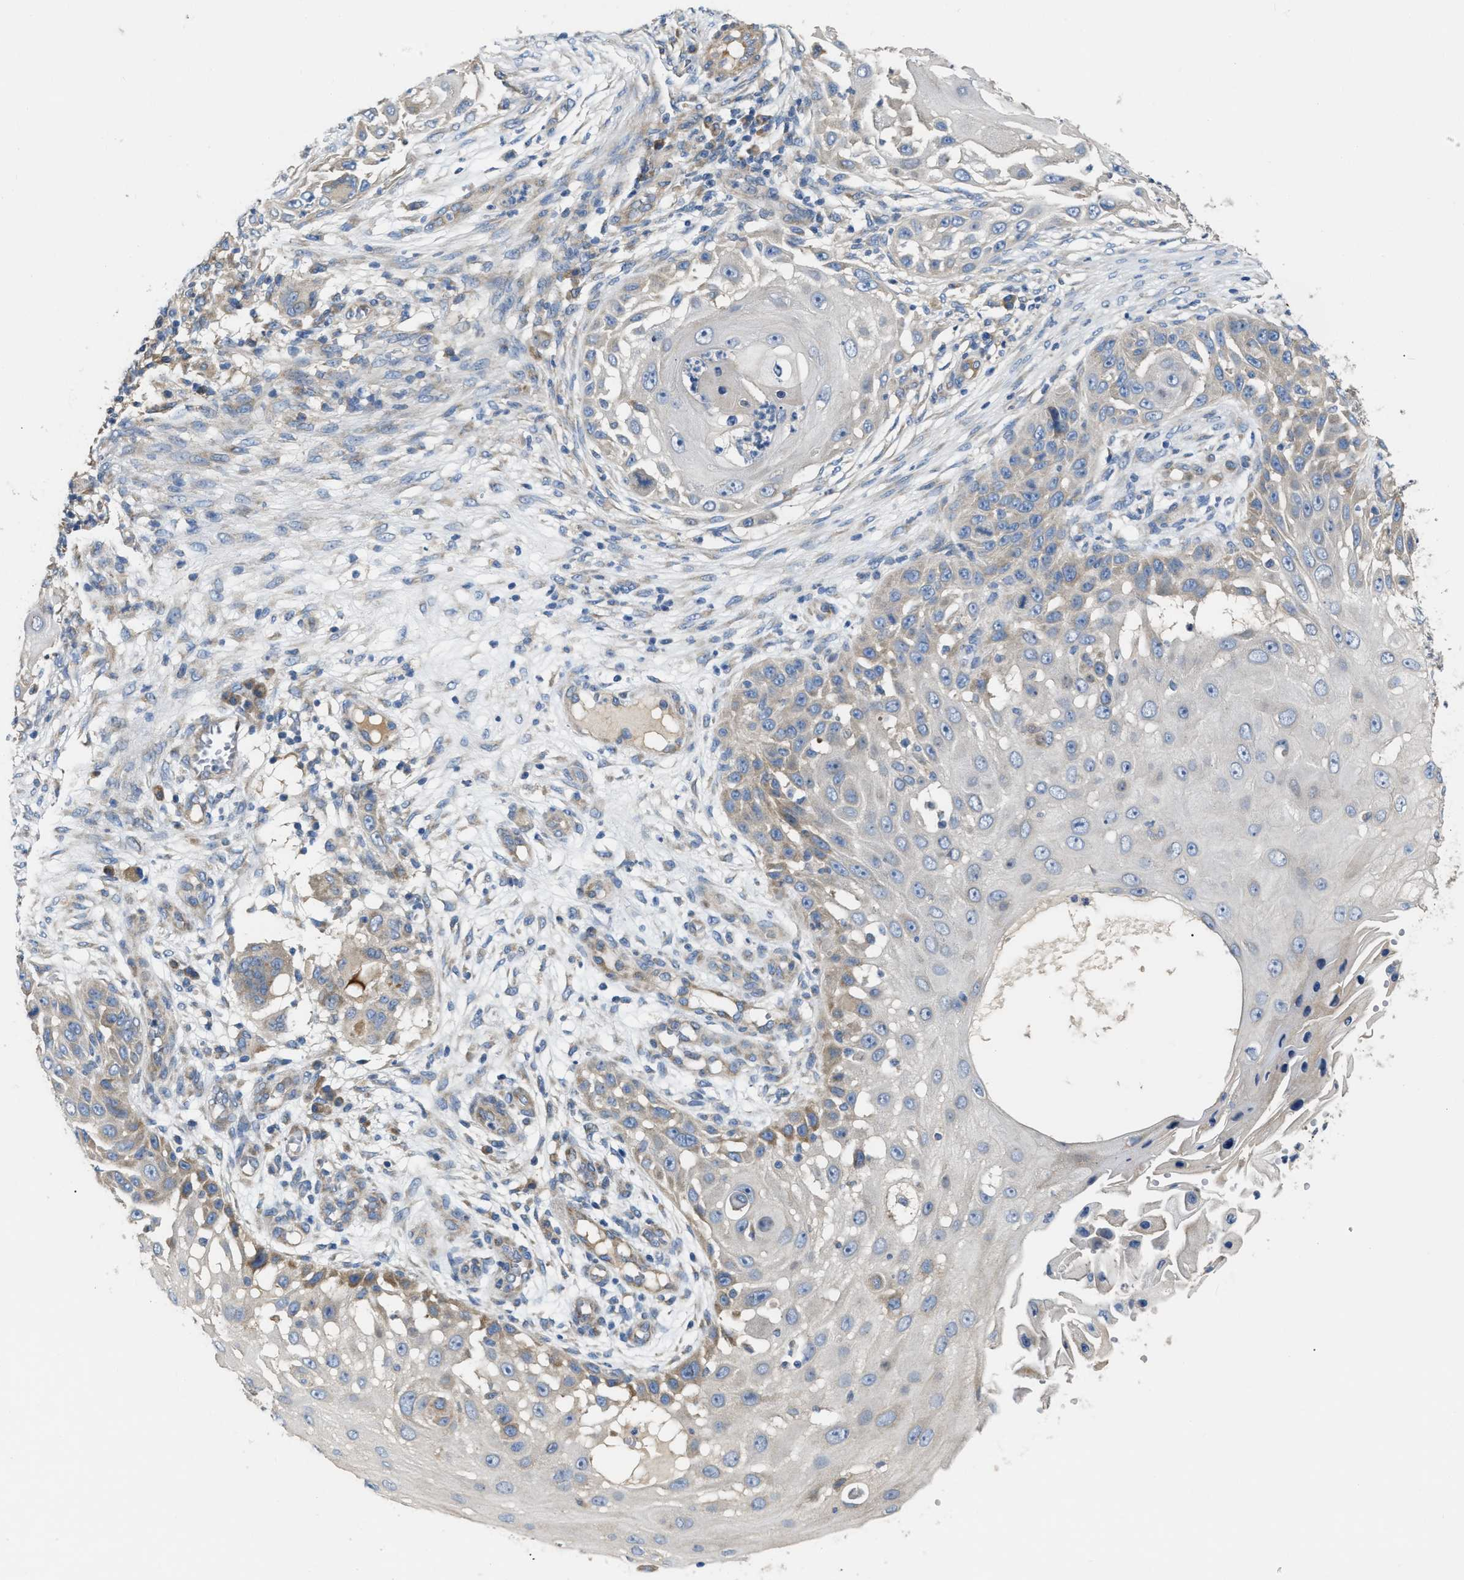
{"staining": {"intensity": "weak", "quantity": "25%-75%", "location": "cytoplasmic/membranous"}, "tissue": "skin cancer", "cell_type": "Tumor cells", "image_type": "cancer", "snomed": [{"axis": "morphology", "description": "Squamous cell carcinoma, NOS"}, {"axis": "topography", "description": "Skin"}], "caption": "Skin squamous cell carcinoma was stained to show a protein in brown. There is low levels of weak cytoplasmic/membranous staining in about 25%-75% of tumor cells.", "gene": "DHX58", "patient": {"sex": "female", "age": 44}}